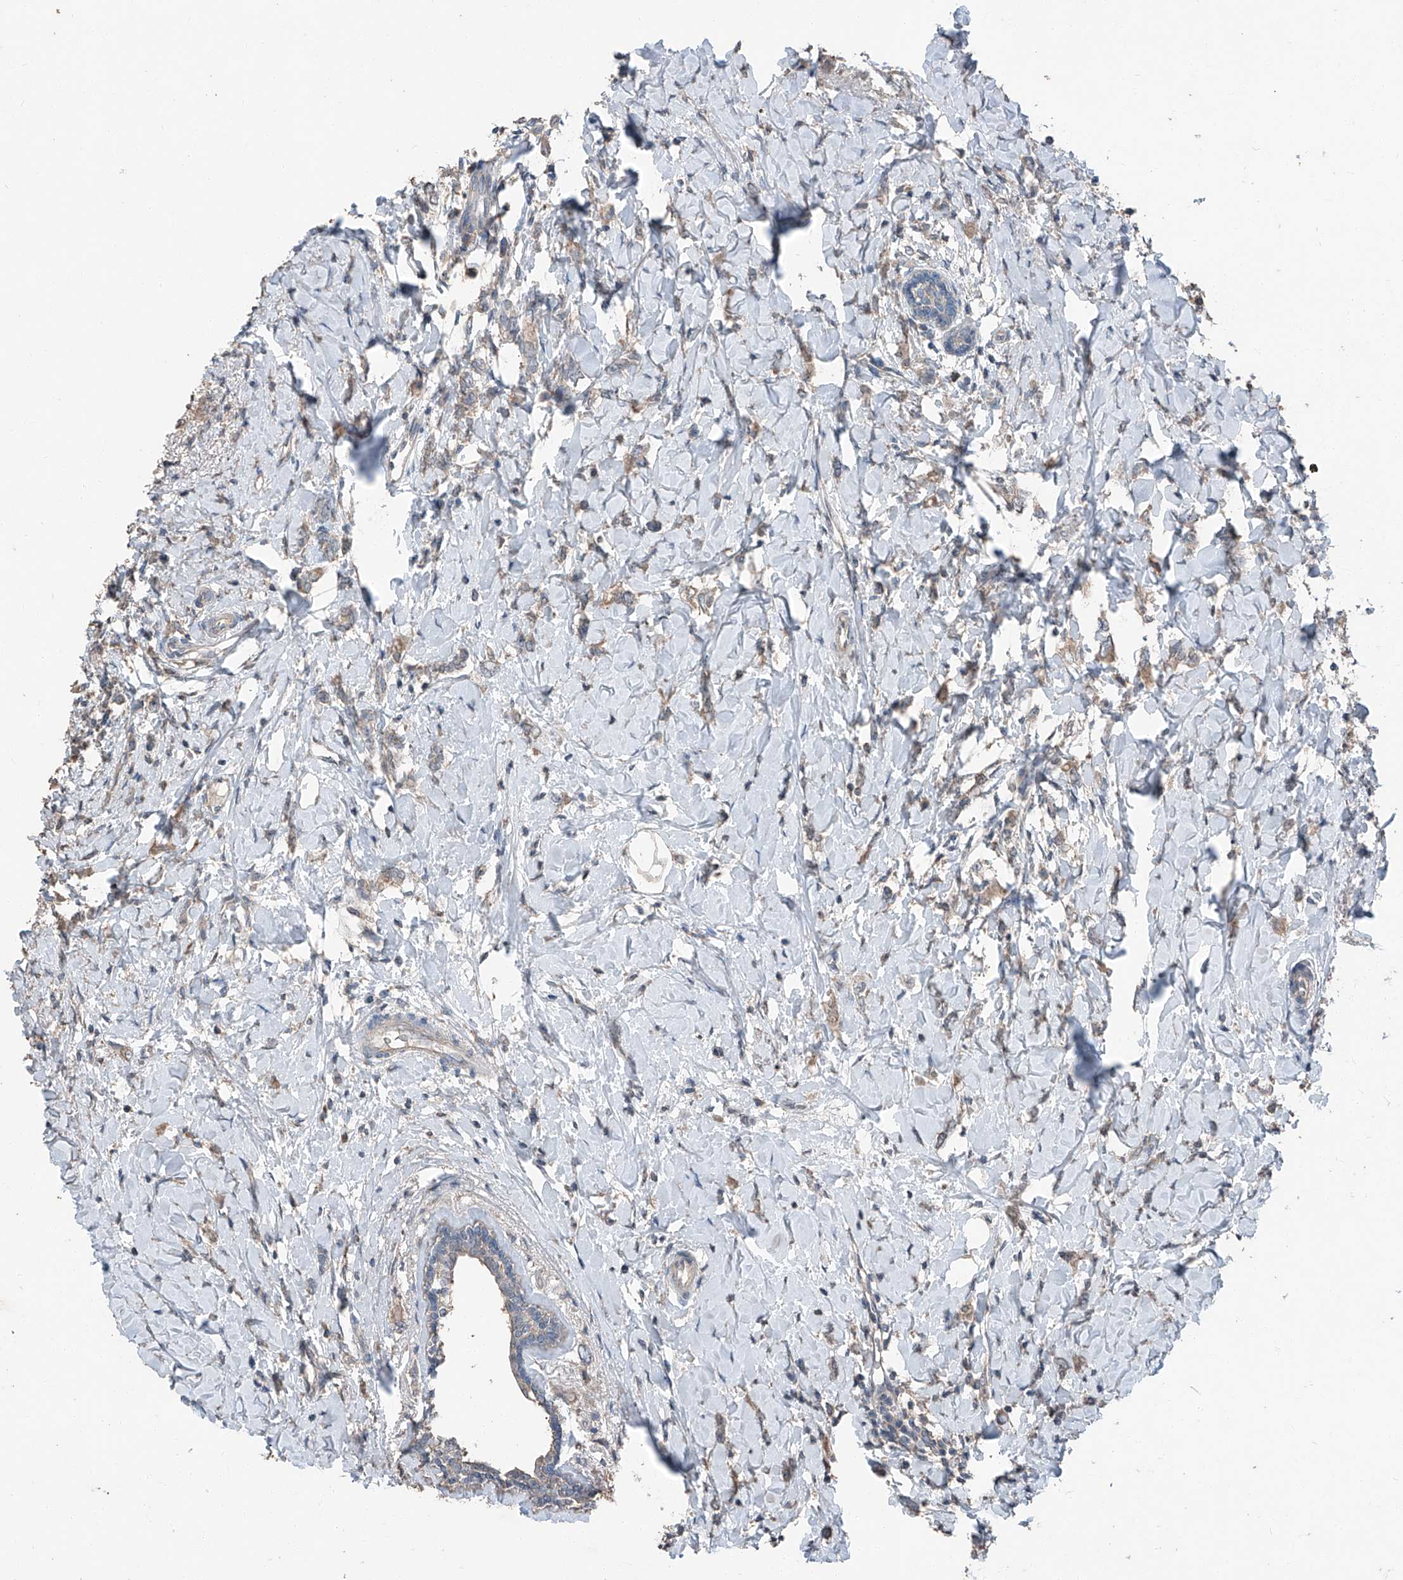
{"staining": {"intensity": "weak", "quantity": "<25%", "location": "cytoplasmic/membranous"}, "tissue": "breast cancer", "cell_type": "Tumor cells", "image_type": "cancer", "snomed": [{"axis": "morphology", "description": "Normal tissue, NOS"}, {"axis": "morphology", "description": "Lobular carcinoma"}, {"axis": "topography", "description": "Breast"}], "caption": "Immunohistochemistry photomicrograph of neoplastic tissue: human breast lobular carcinoma stained with DAB (3,3'-diaminobenzidine) exhibits no significant protein expression in tumor cells.", "gene": "MAMLD1", "patient": {"sex": "female", "age": 47}}